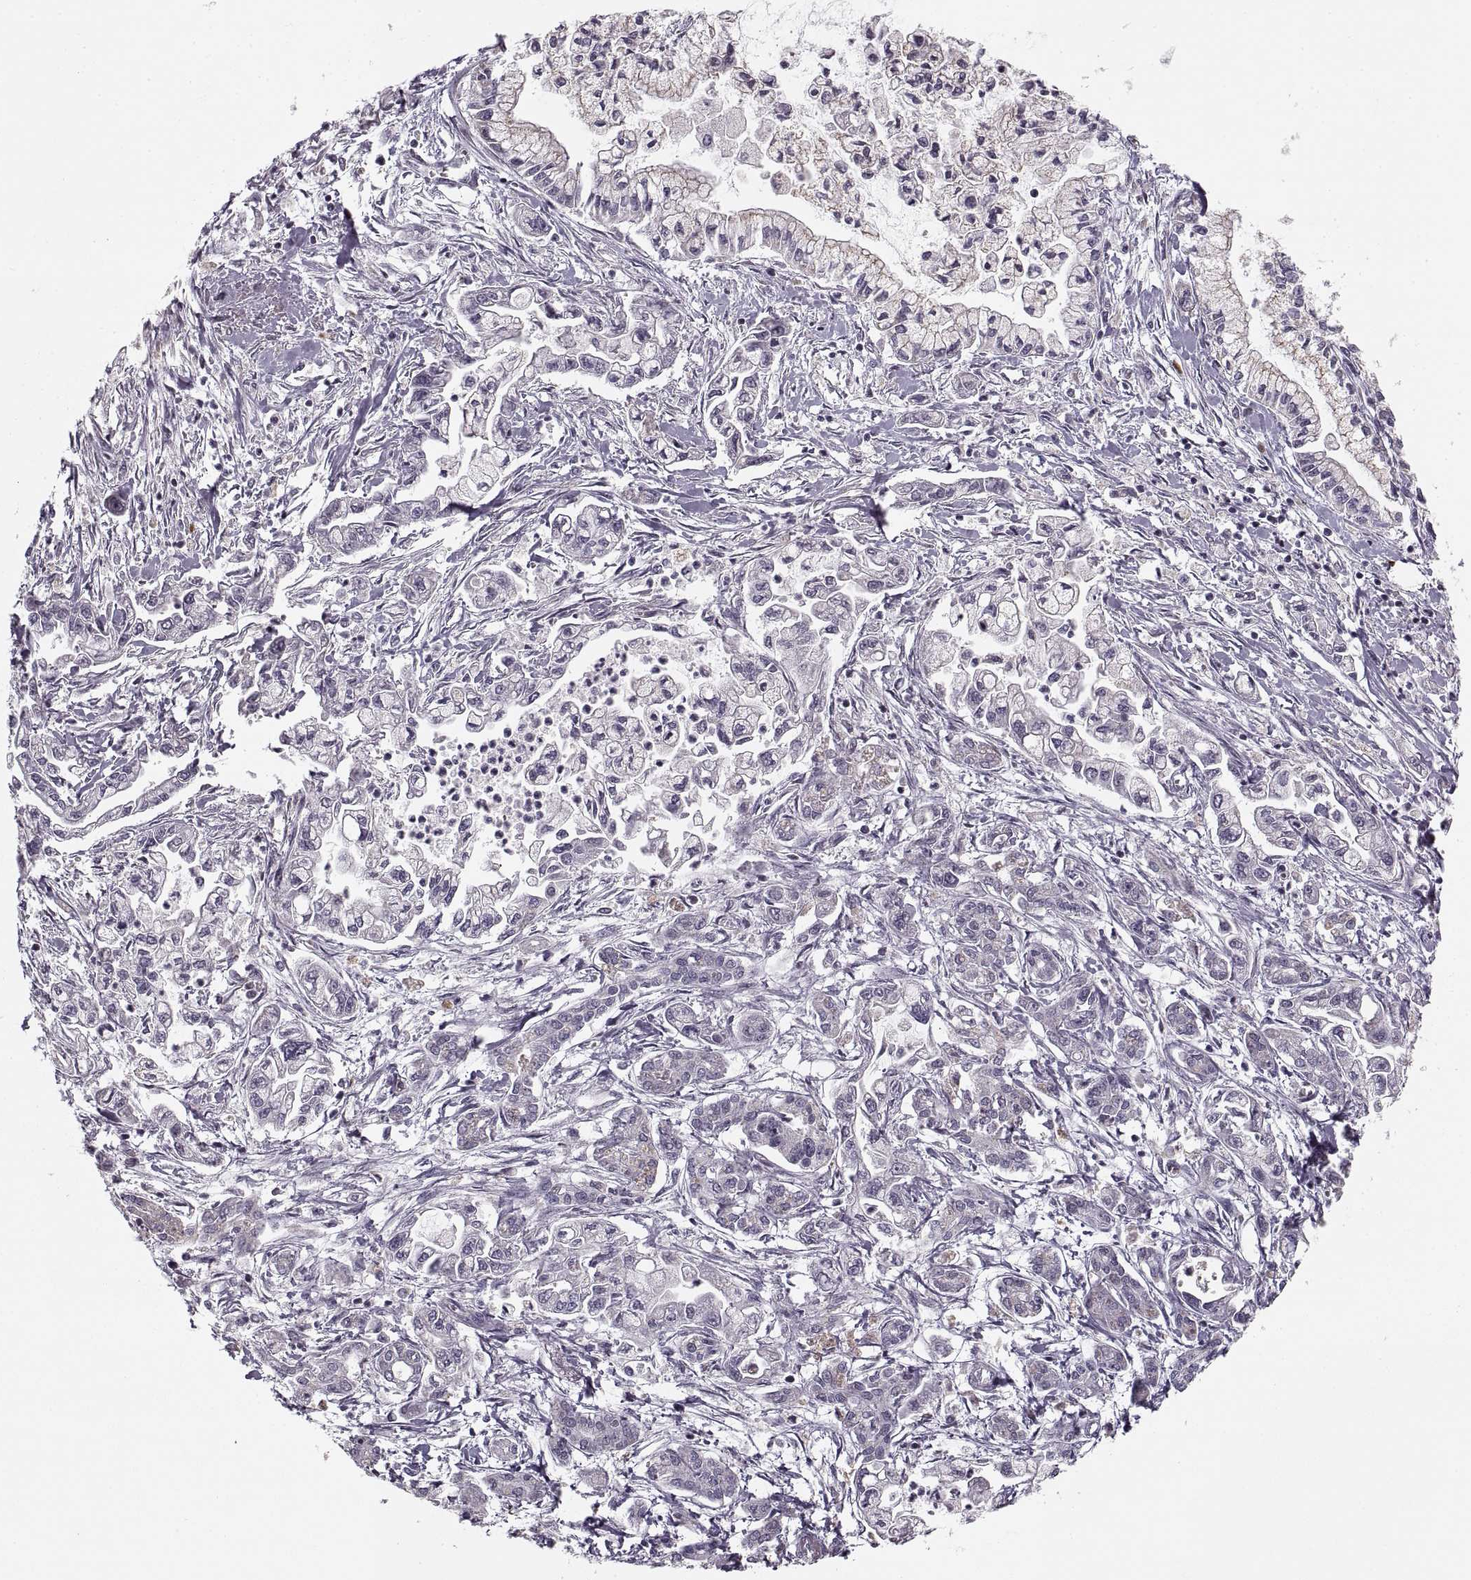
{"staining": {"intensity": "negative", "quantity": "none", "location": "none"}, "tissue": "pancreatic cancer", "cell_type": "Tumor cells", "image_type": "cancer", "snomed": [{"axis": "morphology", "description": "Adenocarcinoma, NOS"}, {"axis": "topography", "description": "Pancreas"}], "caption": "There is no significant expression in tumor cells of pancreatic adenocarcinoma. The staining is performed using DAB (3,3'-diaminobenzidine) brown chromogen with nuclei counter-stained in using hematoxylin.", "gene": "ASIC3", "patient": {"sex": "male", "age": 54}}